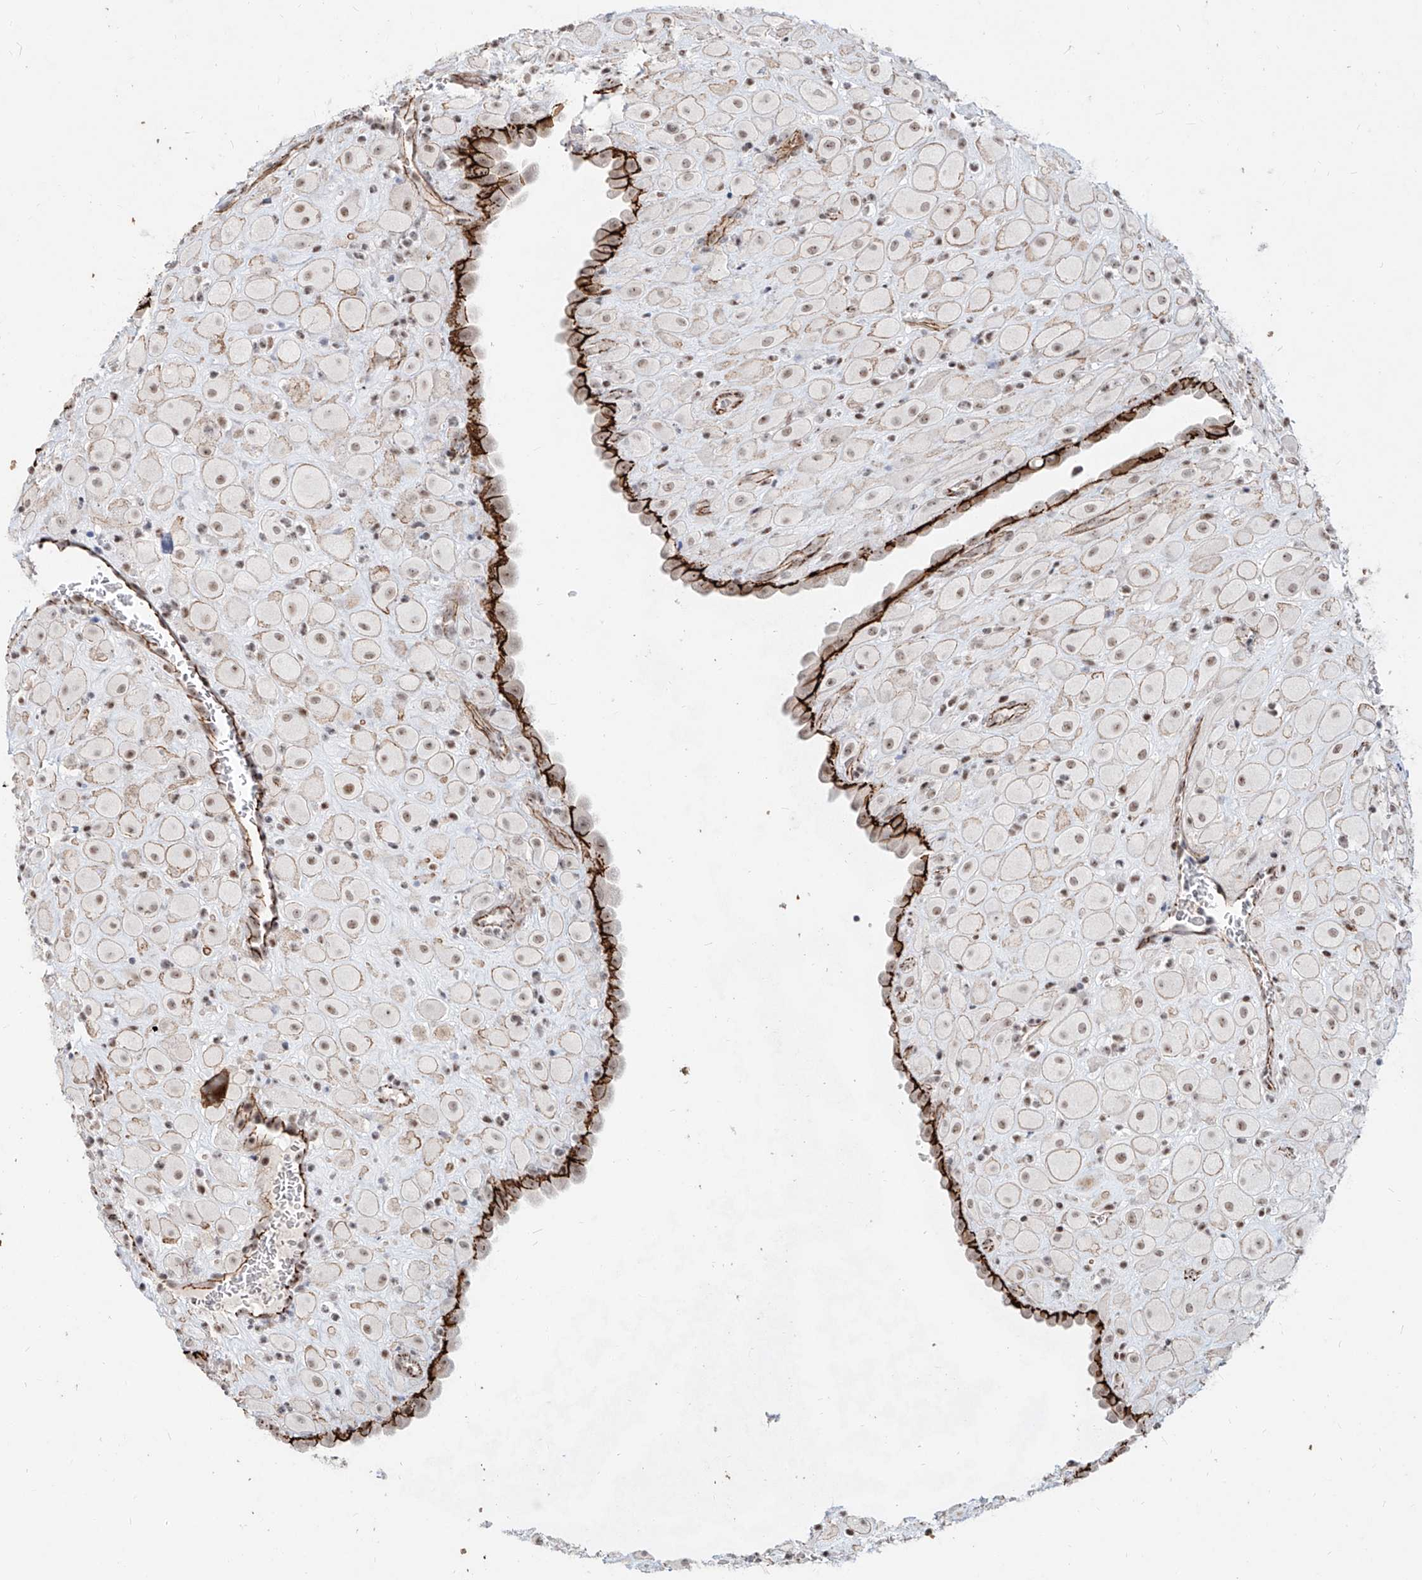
{"staining": {"intensity": "moderate", "quantity": ">75%", "location": "nuclear"}, "tissue": "placenta", "cell_type": "Decidual cells", "image_type": "normal", "snomed": [{"axis": "morphology", "description": "Normal tissue, NOS"}, {"axis": "topography", "description": "Placenta"}], "caption": "Protein staining of benign placenta displays moderate nuclear staining in about >75% of decidual cells. The staining is performed using DAB (3,3'-diaminobenzidine) brown chromogen to label protein expression. The nuclei are counter-stained blue using hematoxylin.", "gene": "ZNF710", "patient": {"sex": "female", "age": 35}}